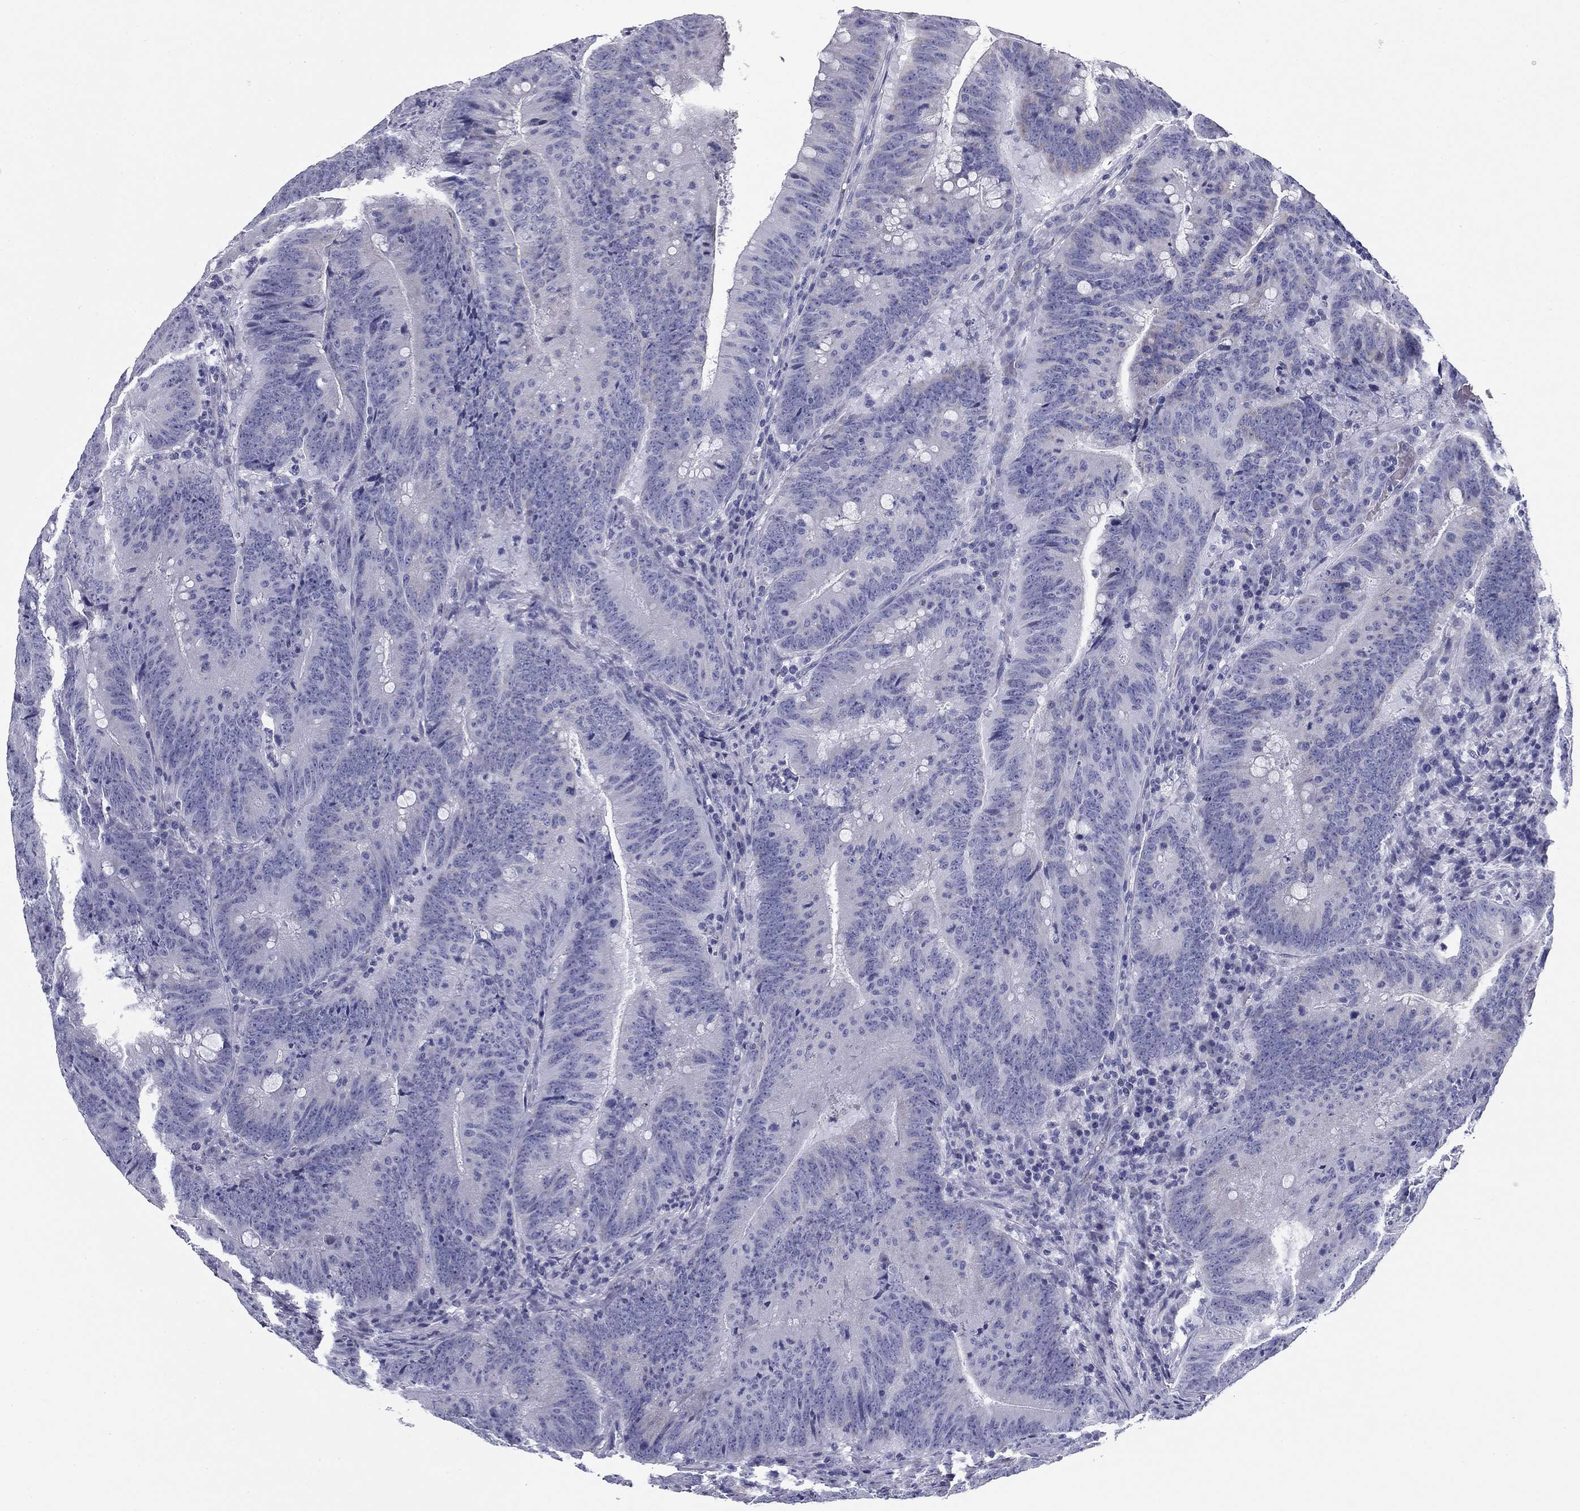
{"staining": {"intensity": "negative", "quantity": "none", "location": "none"}, "tissue": "colorectal cancer", "cell_type": "Tumor cells", "image_type": "cancer", "snomed": [{"axis": "morphology", "description": "Adenocarcinoma, NOS"}, {"axis": "topography", "description": "Colon"}], "caption": "DAB immunohistochemical staining of human colorectal adenocarcinoma exhibits no significant staining in tumor cells. (DAB (3,3'-diaminobenzidine) IHC, high magnification).", "gene": "ZP2", "patient": {"sex": "female", "age": 87}}